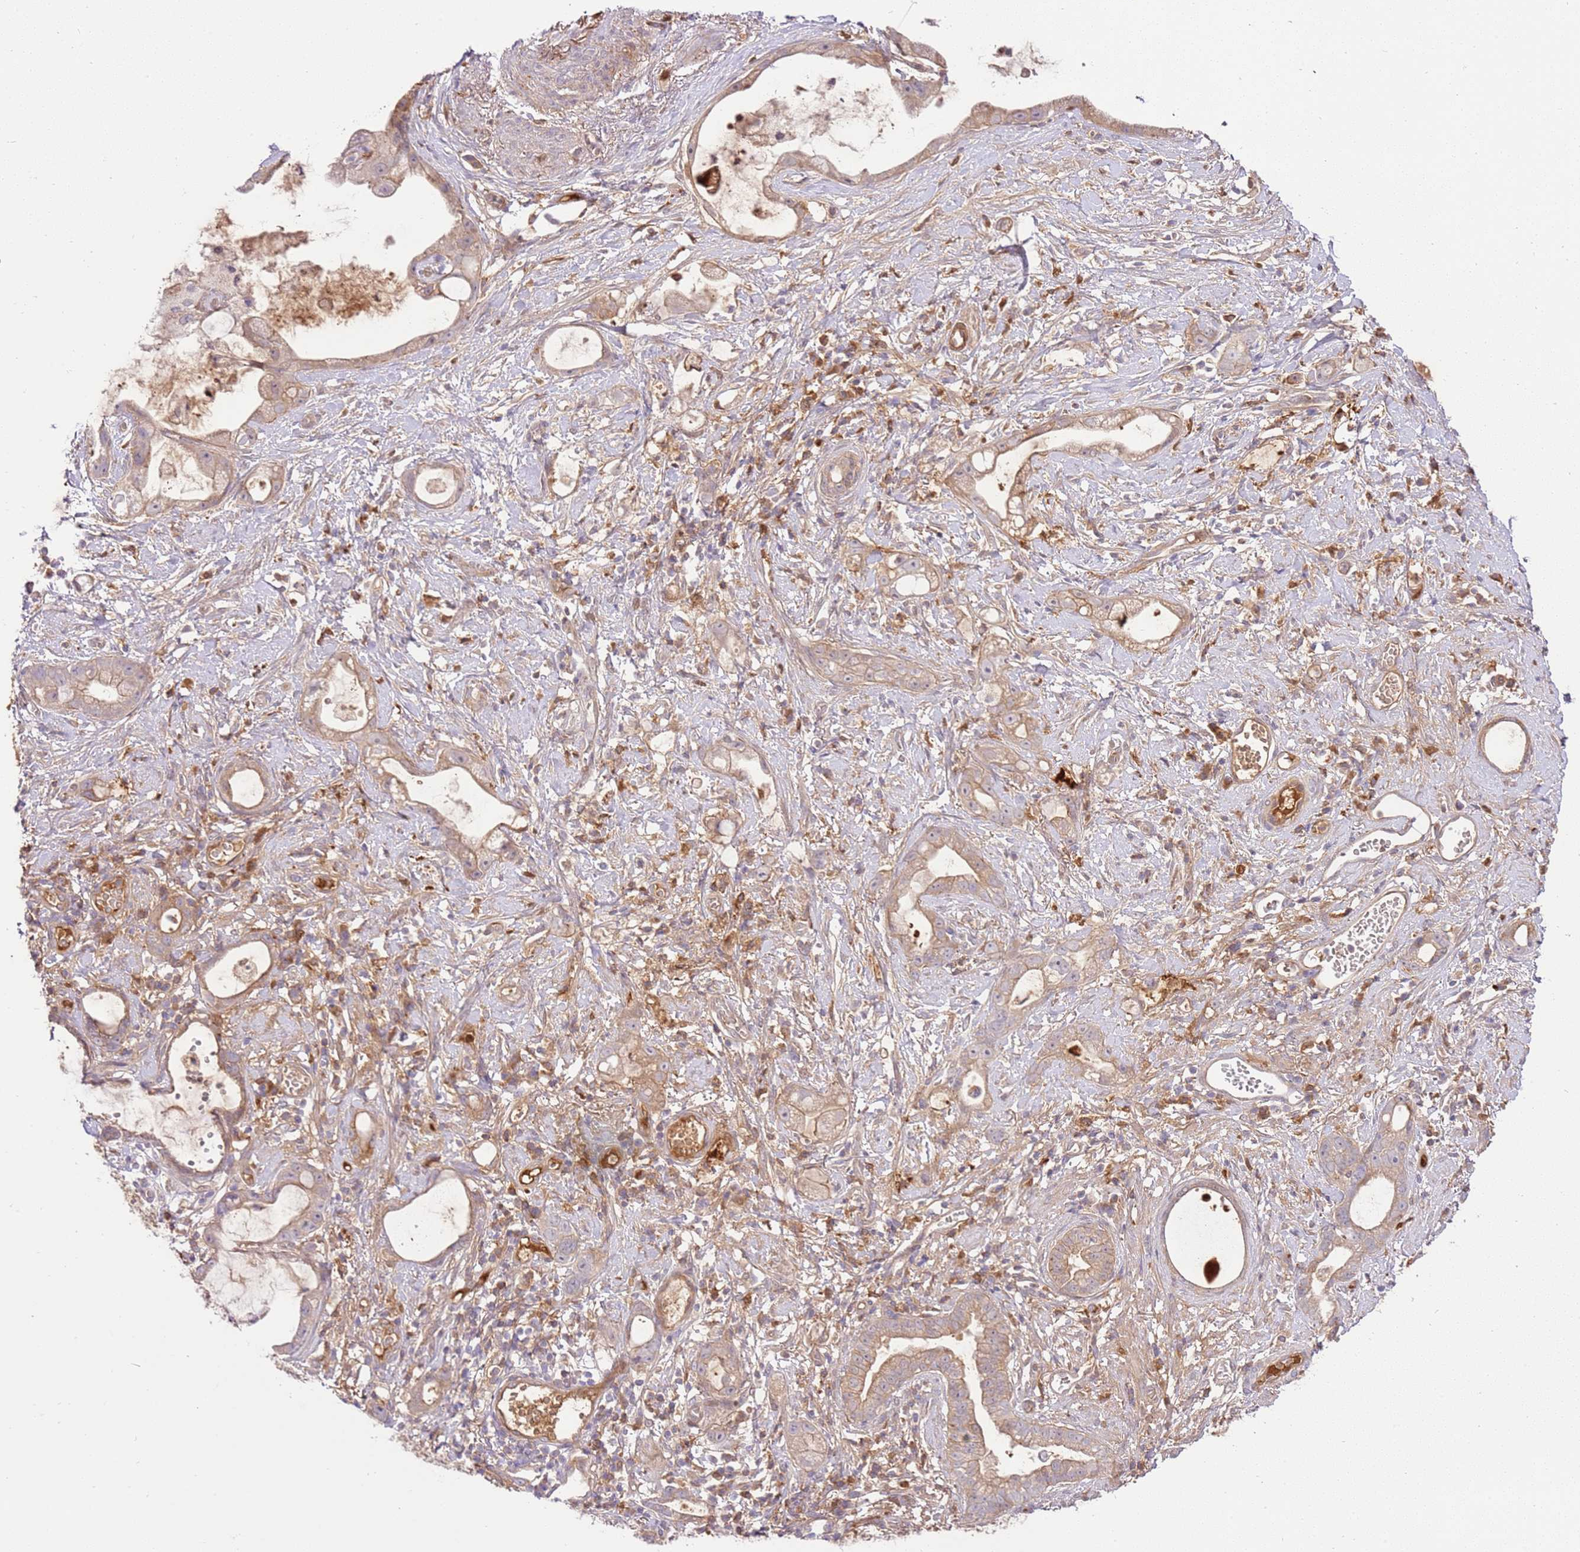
{"staining": {"intensity": "weak", "quantity": "25%-75%", "location": "cytoplasmic/membranous"}, "tissue": "stomach cancer", "cell_type": "Tumor cells", "image_type": "cancer", "snomed": [{"axis": "morphology", "description": "Adenocarcinoma, NOS"}, {"axis": "topography", "description": "Stomach"}], "caption": "Immunohistochemical staining of stomach cancer displays low levels of weak cytoplasmic/membranous protein positivity in about 25%-75% of tumor cells.", "gene": "C8G", "patient": {"sex": "male", "age": 55}}